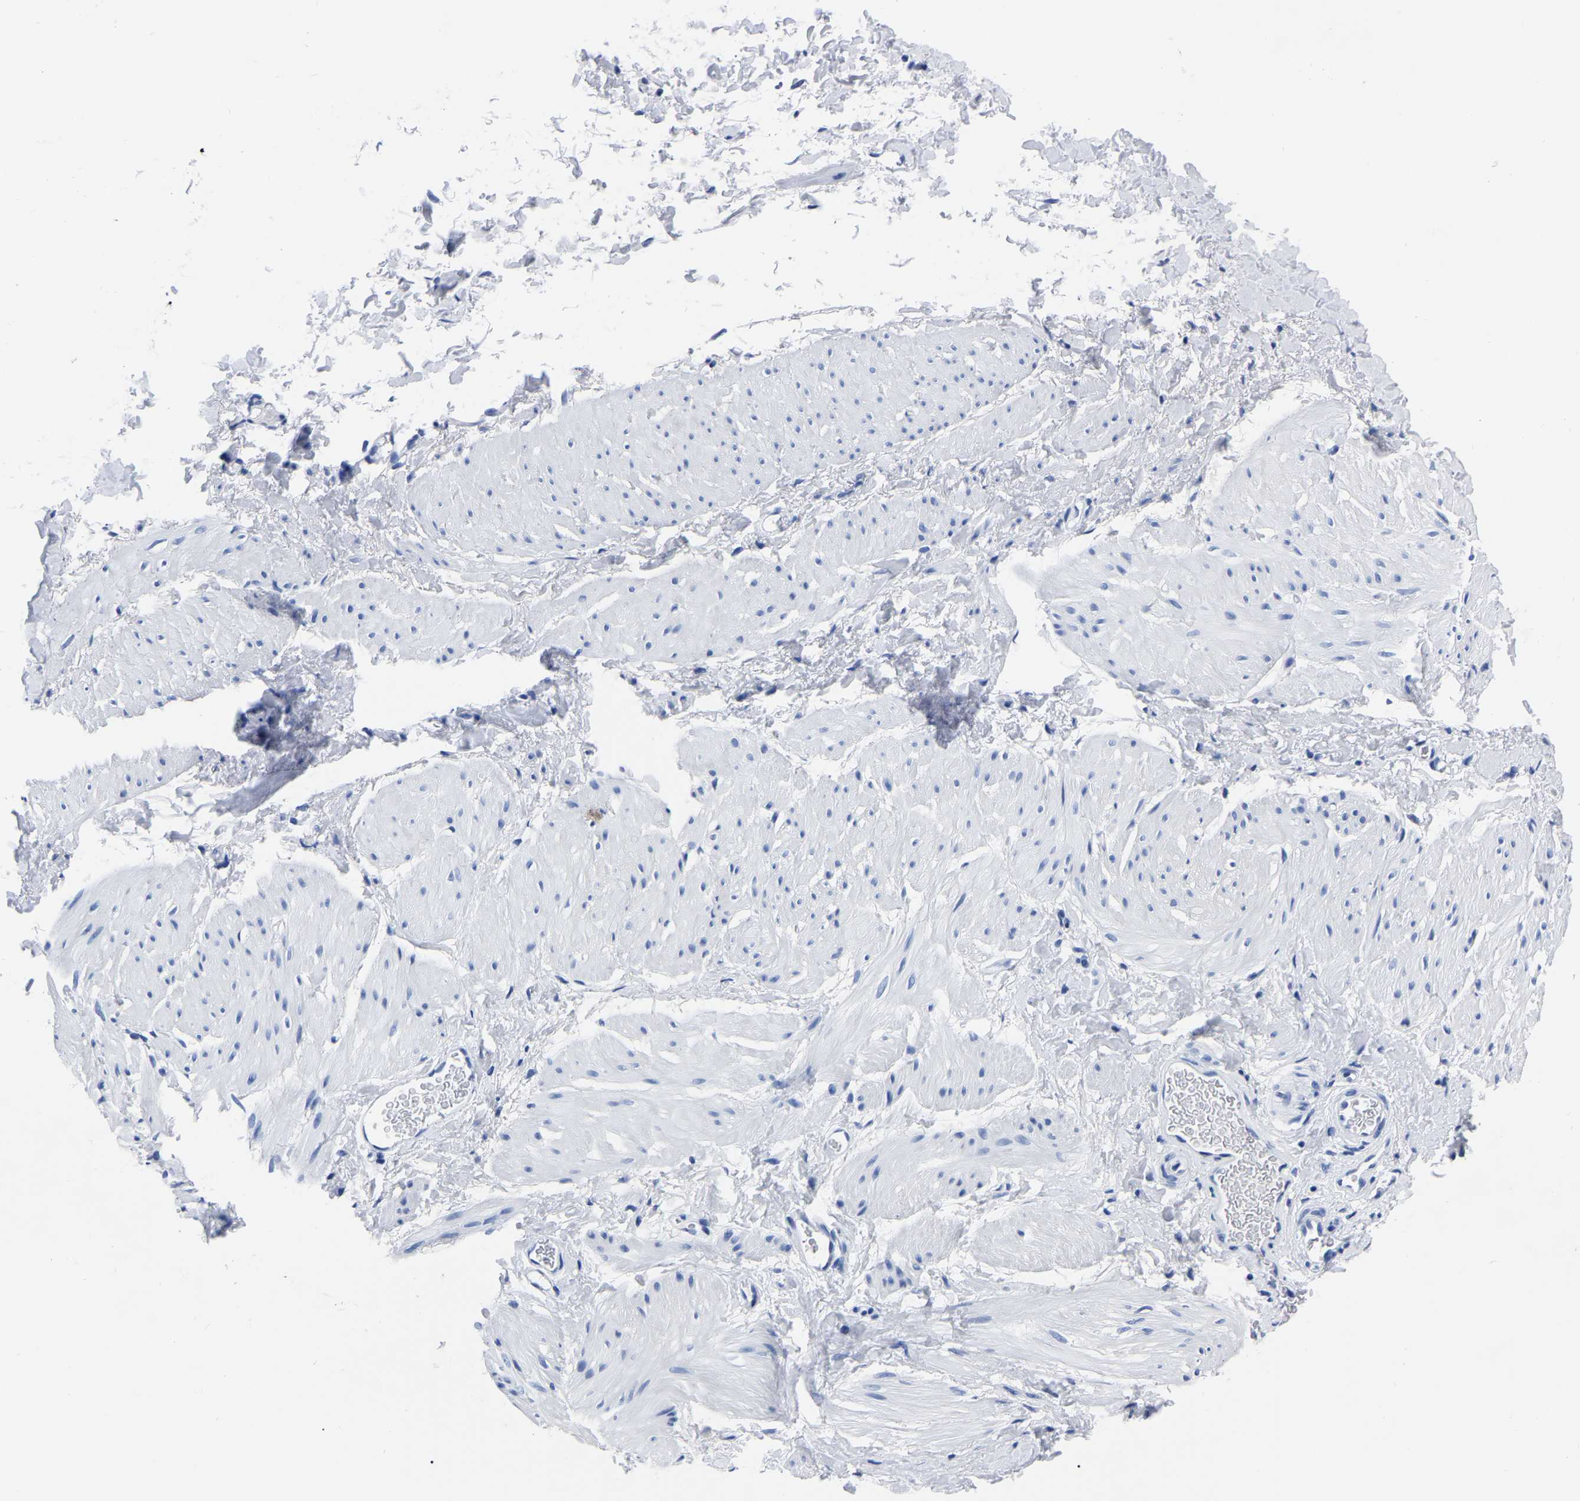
{"staining": {"intensity": "negative", "quantity": "none", "location": "none"}, "tissue": "smooth muscle", "cell_type": "Smooth muscle cells", "image_type": "normal", "snomed": [{"axis": "morphology", "description": "Normal tissue, NOS"}, {"axis": "topography", "description": "Smooth muscle"}], "caption": "IHC photomicrograph of benign human smooth muscle stained for a protein (brown), which shows no positivity in smooth muscle cells.", "gene": "IMPG2", "patient": {"sex": "male", "age": 16}}